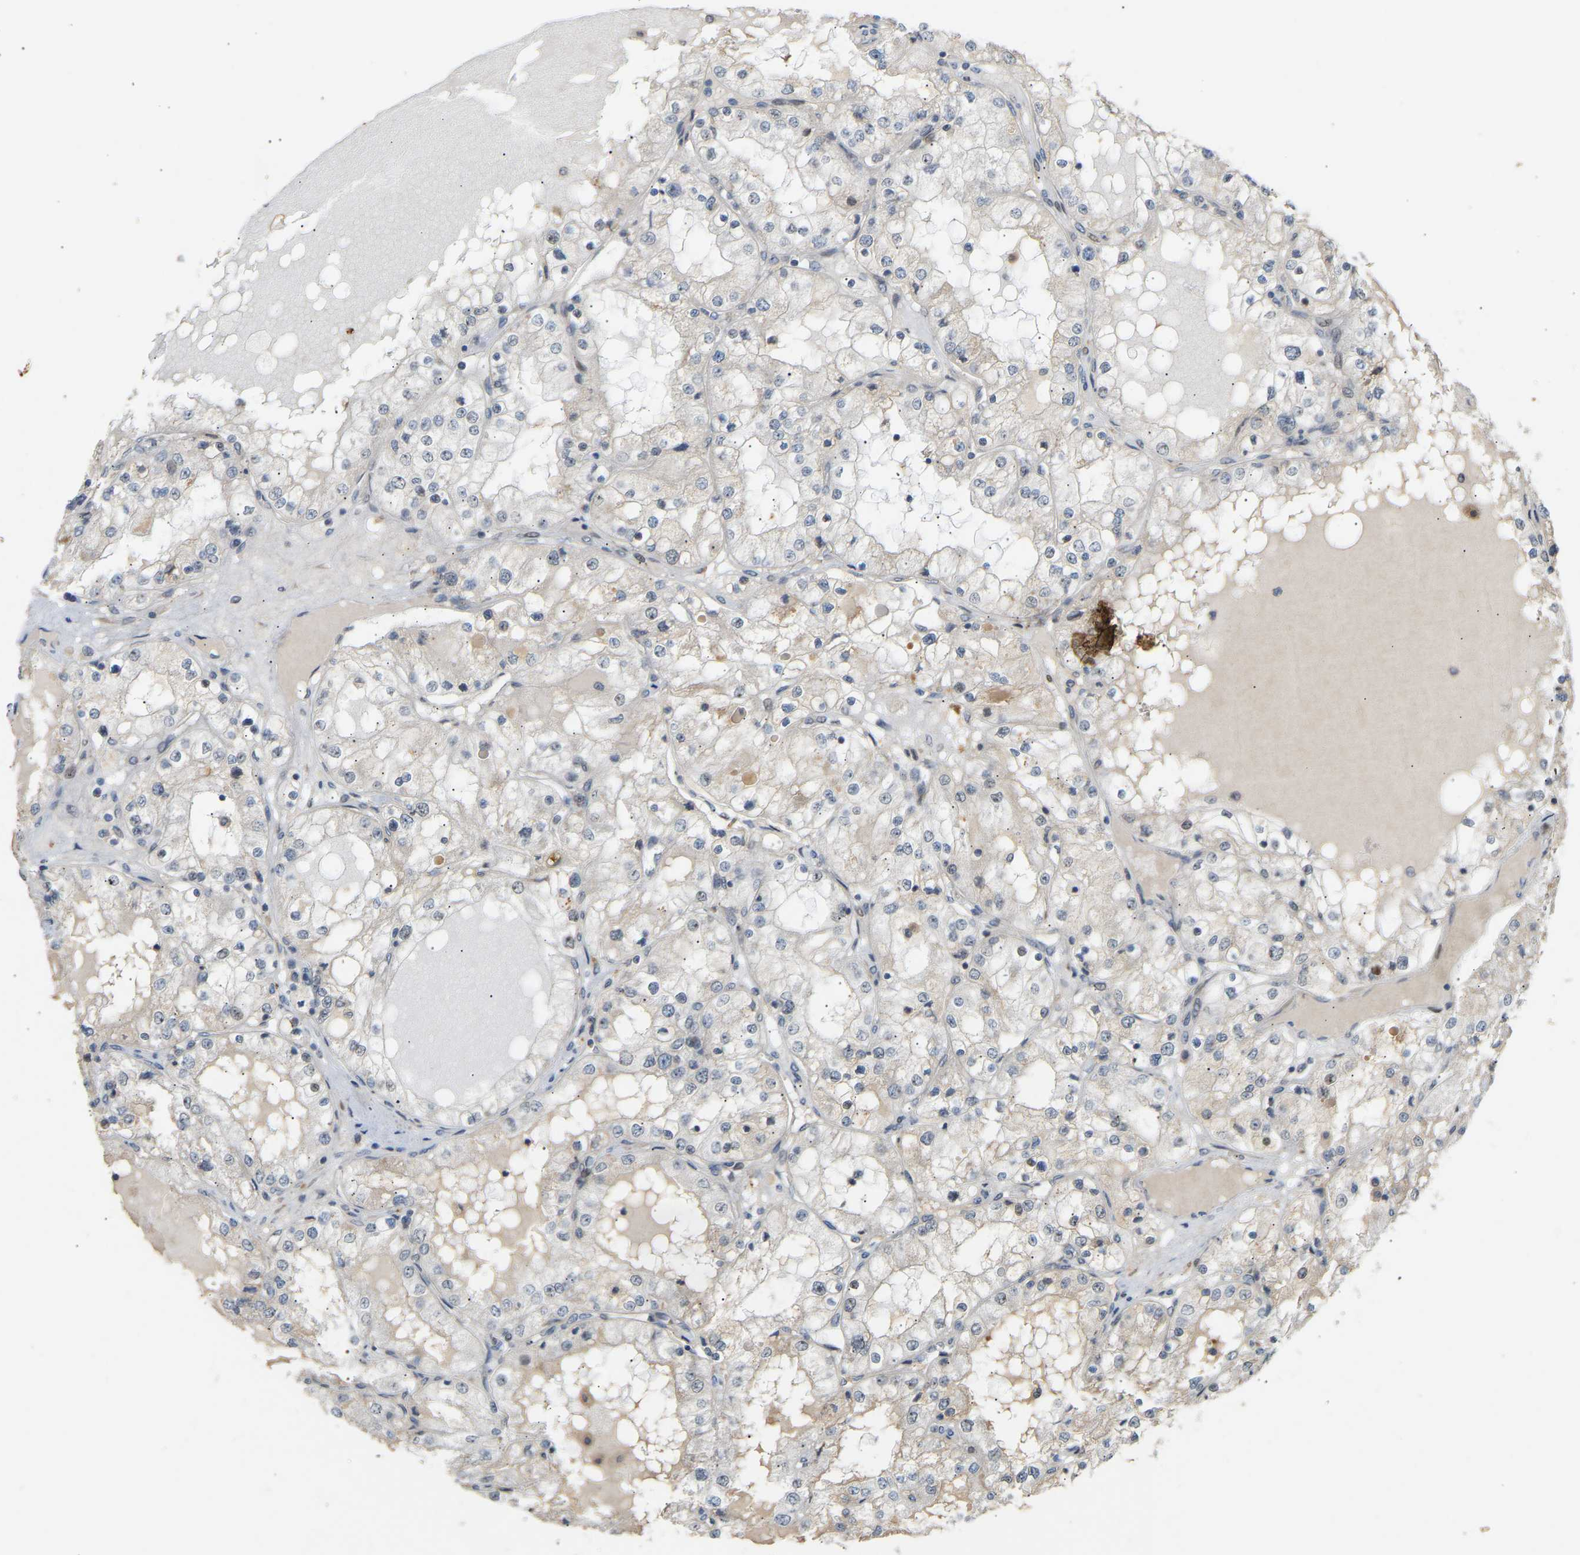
{"staining": {"intensity": "negative", "quantity": "none", "location": "none"}, "tissue": "renal cancer", "cell_type": "Tumor cells", "image_type": "cancer", "snomed": [{"axis": "morphology", "description": "Adenocarcinoma, NOS"}, {"axis": "topography", "description": "Kidney"}], "caption": "Histopathology image shows no significant protein expression in tumor cells of adenocarcinoma (renal).", "gene": "PTPN4", "patient": {"sex": "male", "age": 68}}